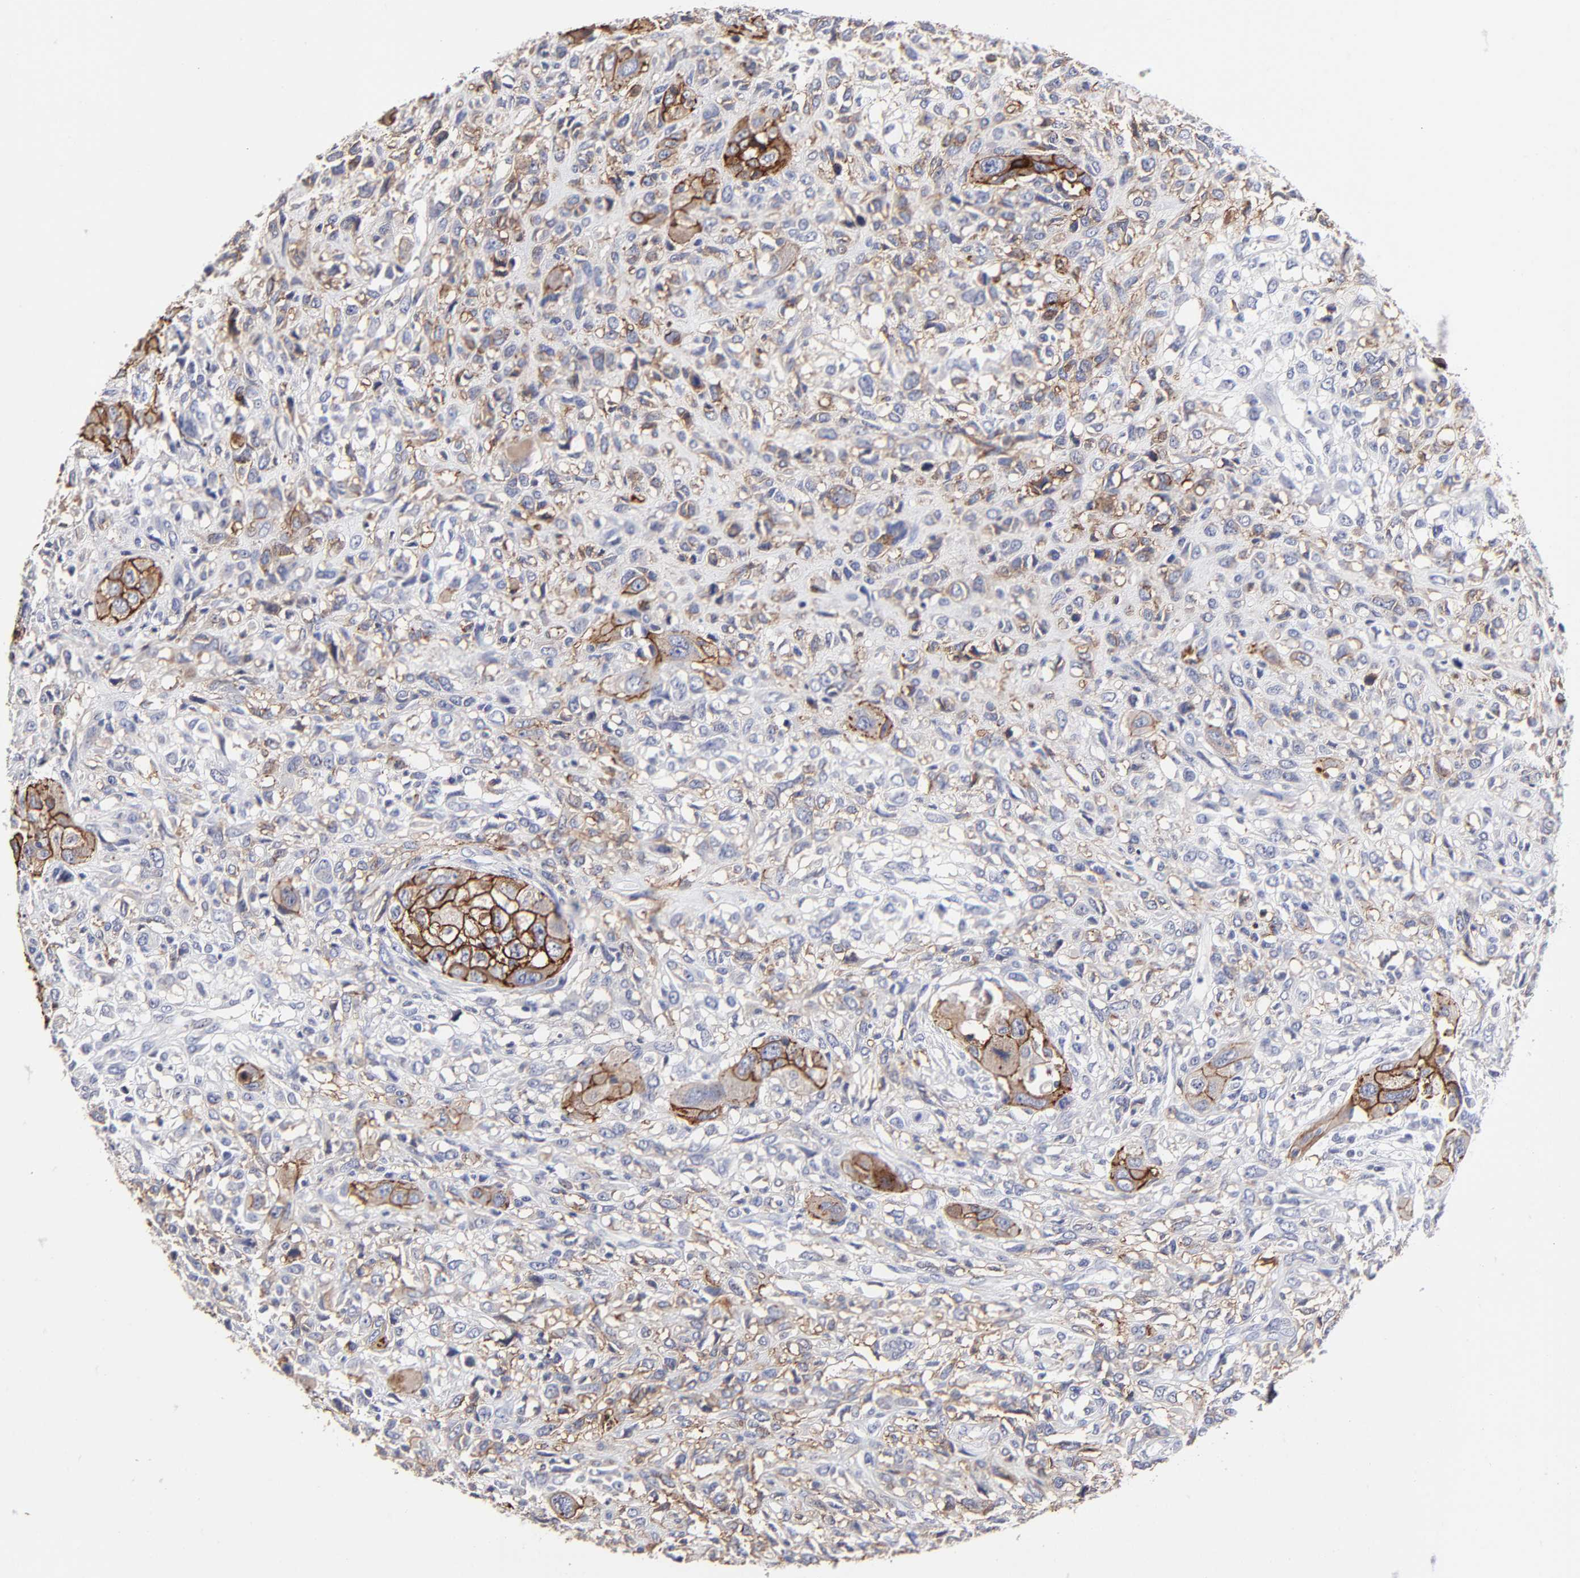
{"staining": {"intensity": "strong", "quantity": "<25%", "location": "cytoplasmic/membranous"}, "tissue": "head and neck cancer", "cell_type": "Tumor cells", "image_type": "cancer", "snomed": [{"axis": "morphology", "description": "Neoplasm, malignant, NOS"}, {"axis": "topography", "description": "Salivary gland"}, {"axis": "topography", "description": "Head-Neck"}], "caption": "Malignant neoplasm (head and neck) stained with immunohistochemistry (IHC) demonstrates strong cytoplasmic/membranous positivity in approximately <25% of tumor cells.", "gene": "CXADR", "patient": {"sex": "male", "age": 43}}